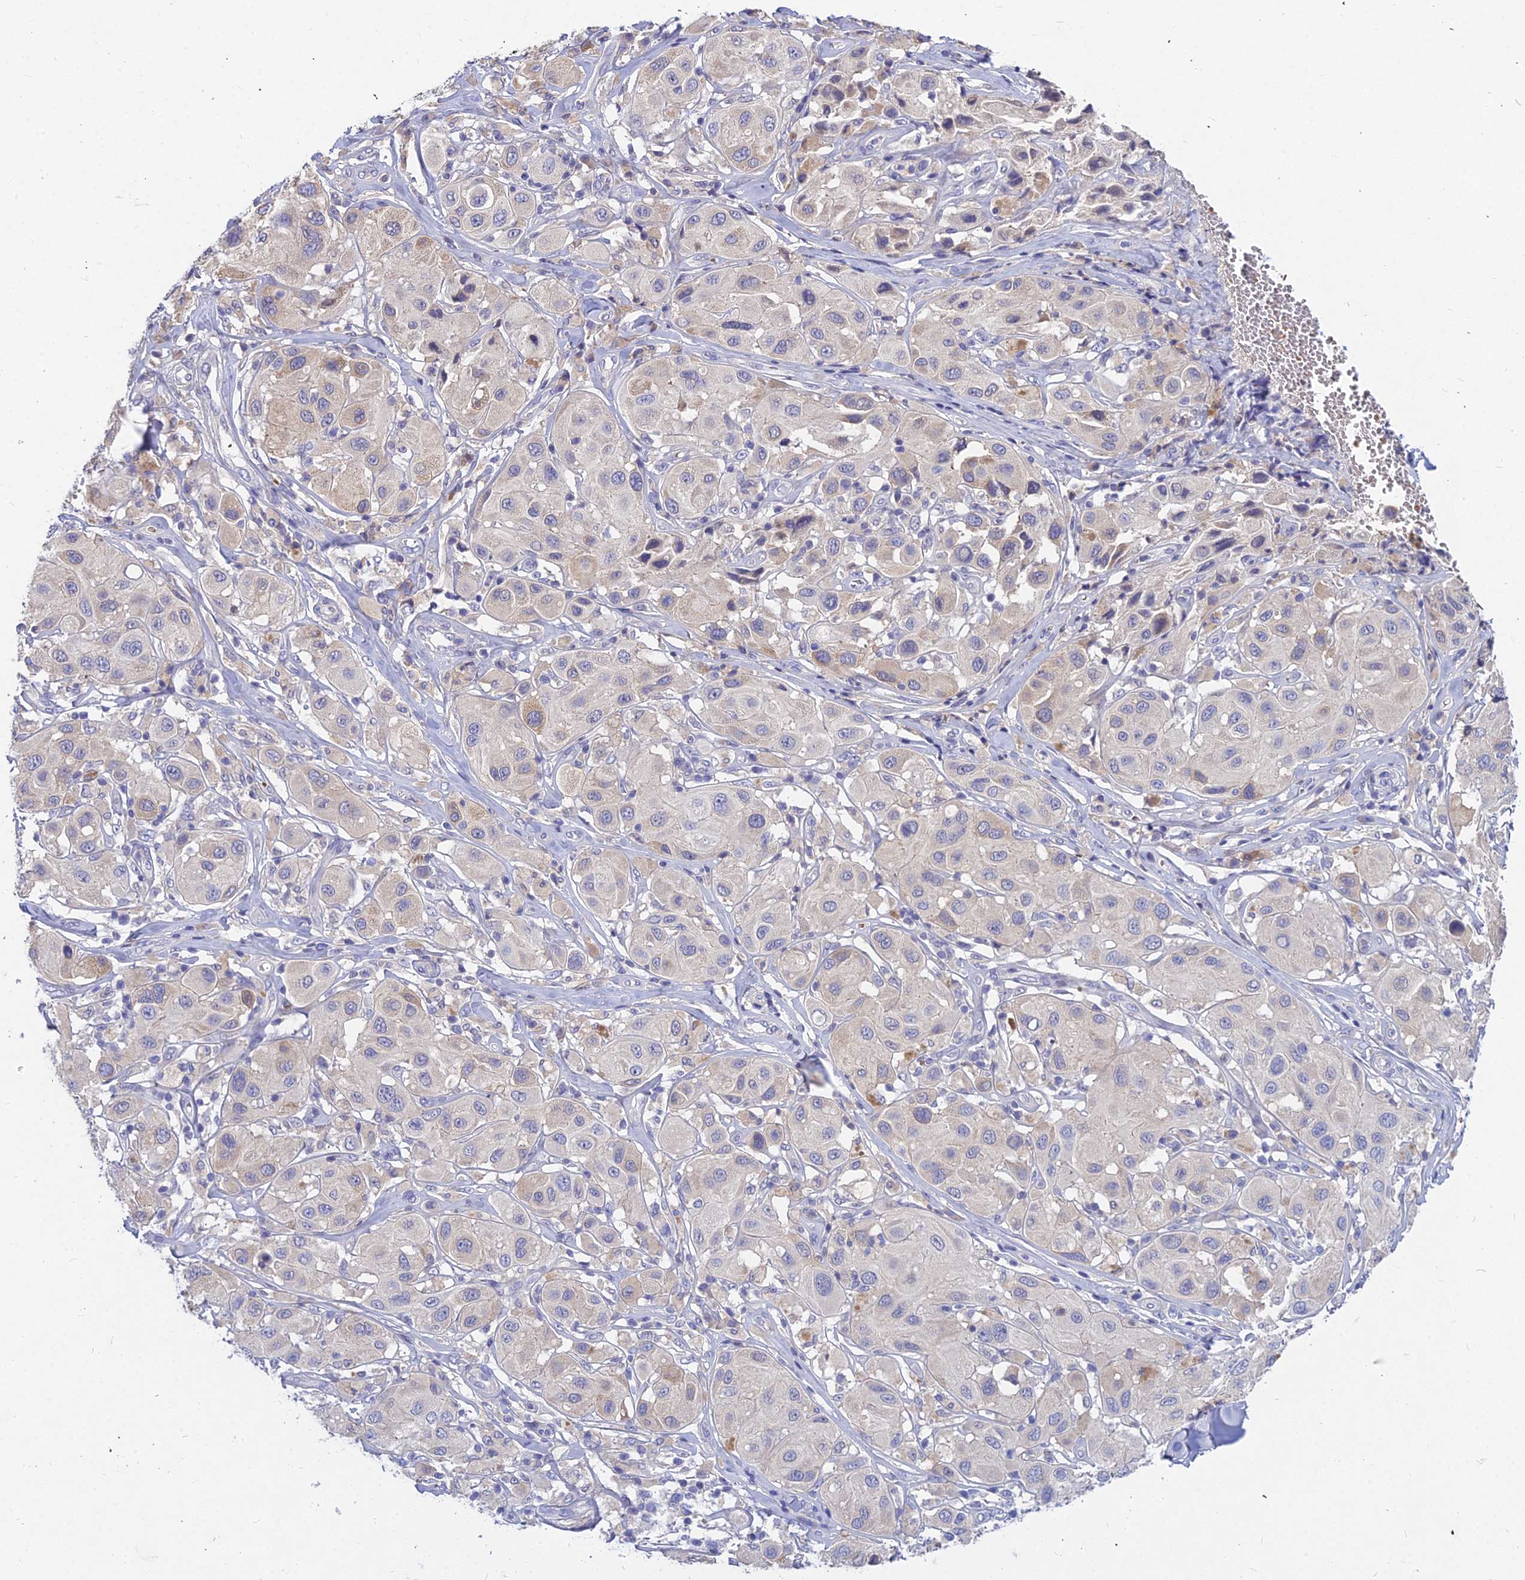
{"staining": {"intensity": "negative", "quantity": "none", "location": "none"}, "tissue": "melanoma", "cell_type": "Tumor cells", "image_type": "cancer", "snomed": [{"axis": "morphology", "description": "Malignant melanoma, Metastatic site"}, {"axis": "topography", "description": "Skin"}], "caption": "Melanoma was stained to show a protein in brown. There is no significant positivity in tumor cells.", "gene": "DMRTA1", "patient": {"sex": "male", "age": 41}}